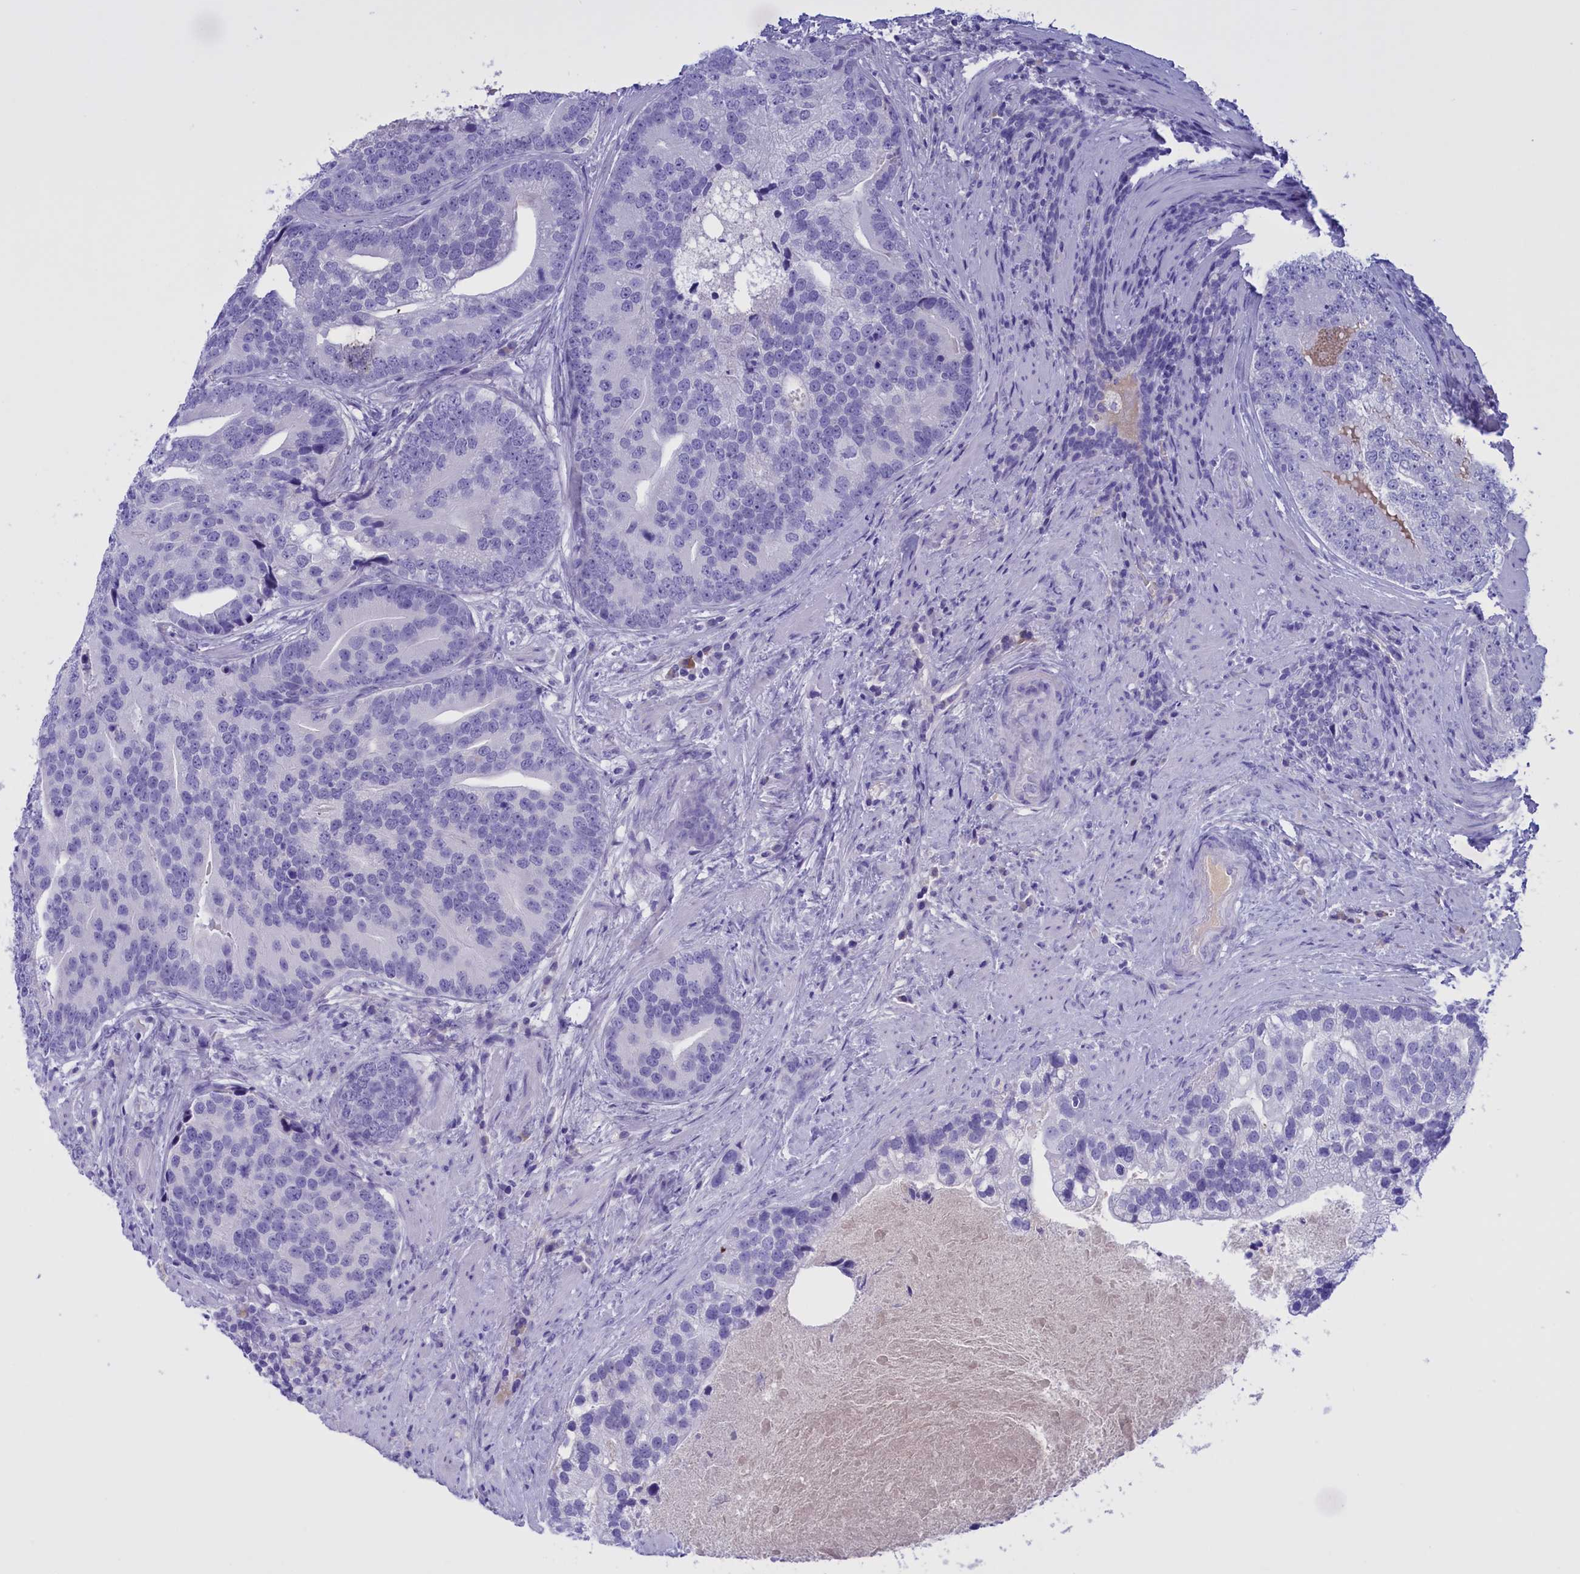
{"staining": {"intensity": "negative", "quantity": "none", "location": "none"}, "tissue": "prostate cancer", "cell_type": "Tumor cells", "image_type": "cancer", "snomed": [{"axis": "morphology", "description": "Adenocarcinoma, High grade"}, {"axis": "topography", "description": "Prostate"}], "caption": "The photomicrograph exhibits no staining of tumor cells in prostate cancer (high-grade adenocarcinoma). (Immunohistochemistry, brightfield microscopy, high magnification).", "gene": "PROK2", "patient": {"sex": "male", "age": 62}}